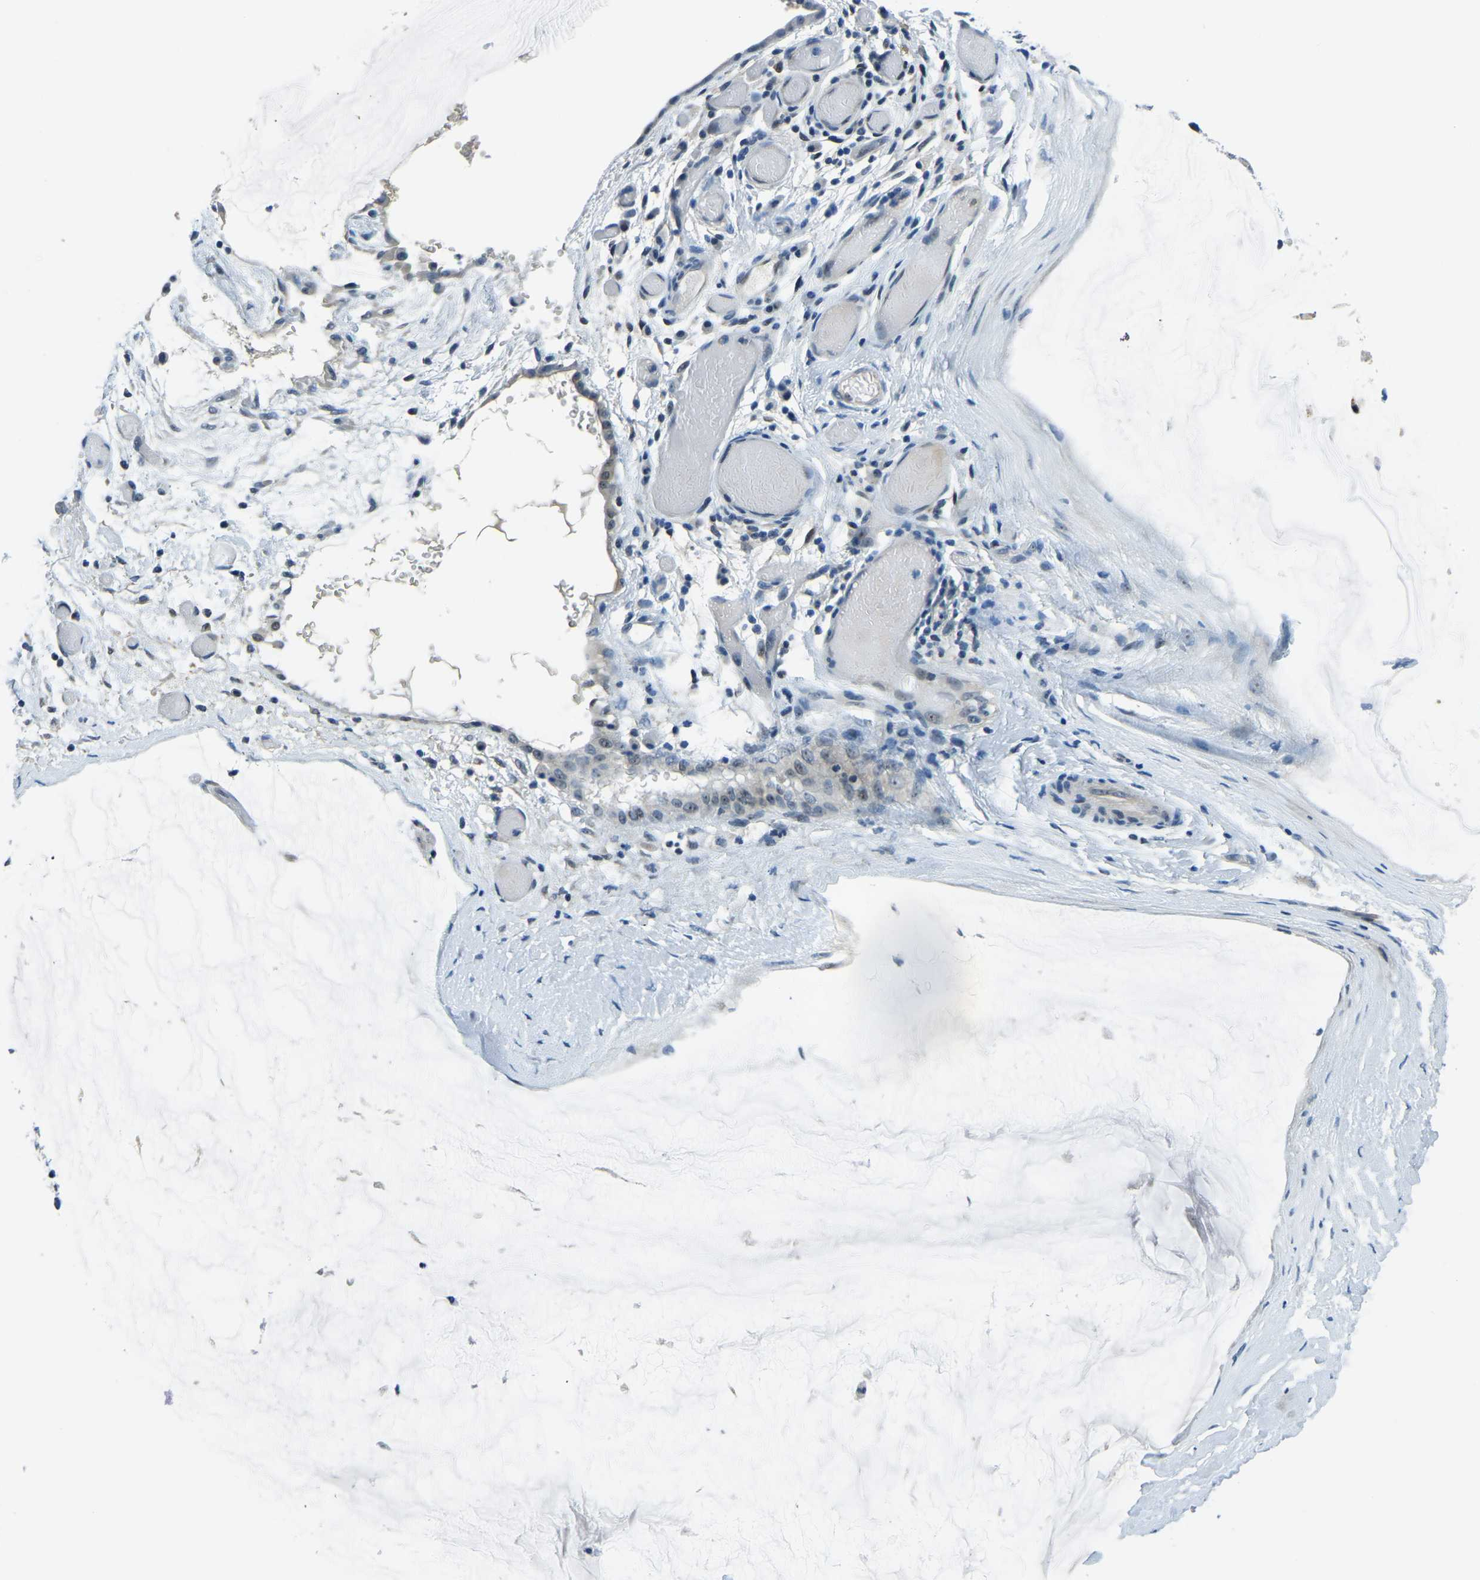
{"staining": {"intensity": "negative", "quantity": "none", "location": "none"}, "tissue": "ovarian cancer", "cell_type": "Tumor cells", "image_type": "cancer", "snomed": [{"axis": "morphology", "description": "Cystadenocarcinoma, mucinous, NOS"}, {"axis": "topography", "description": "Ovary"}], "caption": "The image shows no staining of tumor cells in mucinous cystadenocarcinoma (ovarian).", "gene": "RRP1", "patient": {"sex": "female", "age": 39}}